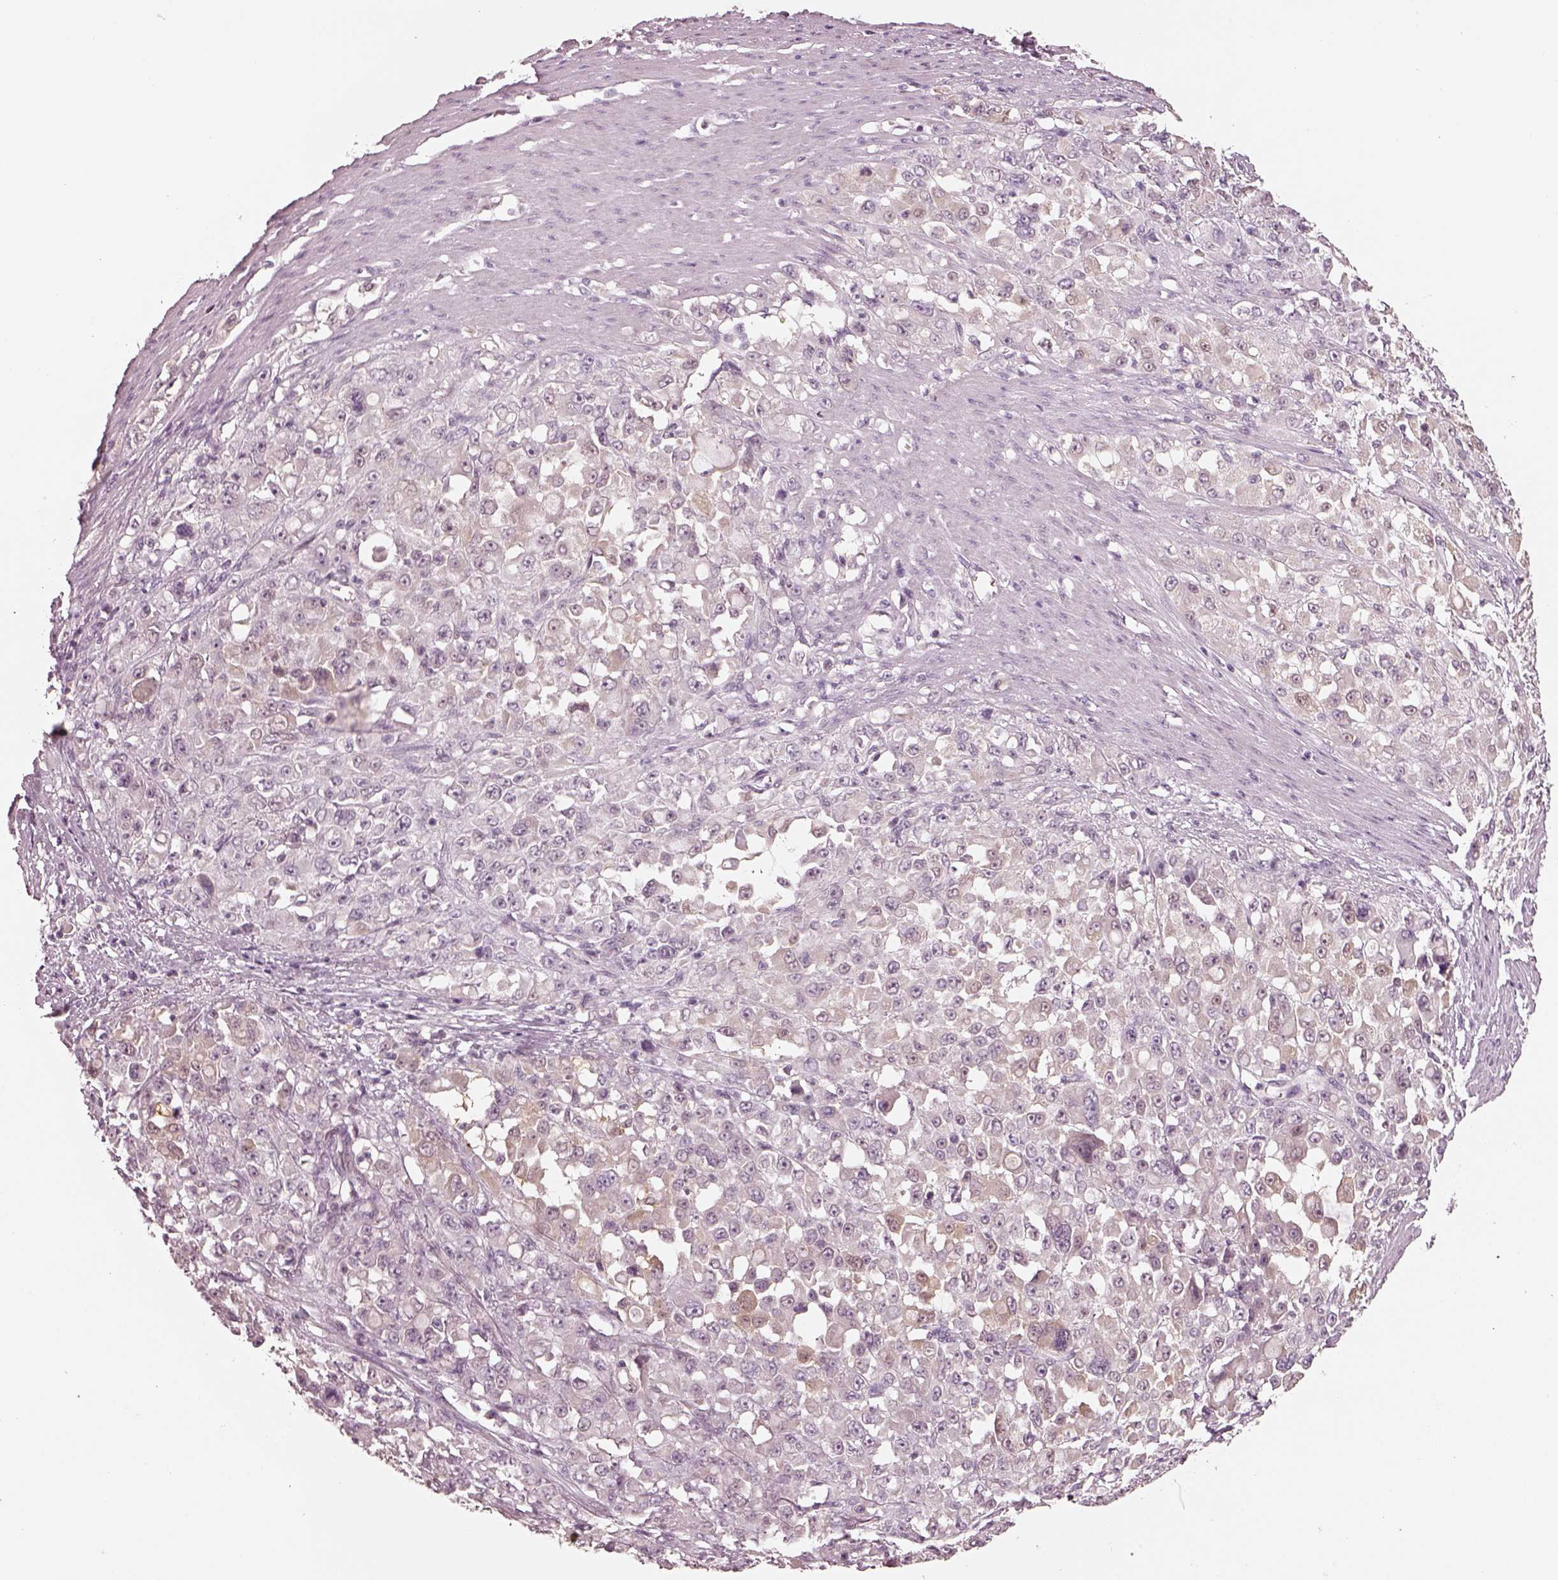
{"staining": {"intensity": "negative", "quantity": "none", "location": "none"}, "tissue": "stomach cancer", "cell_type": "Tumor cells", "image_type": "cancer", "snomed": [{"axis": "morphology", "description": "Adenocarcinoma, NOS"}, {"axis": "topography", "description": "Stomach"}], "caption": "This is an IHC micrograph of human stomach cancer. There is no expression in tumor cells.", "gene": "EGR4", "patient": {"sex": "female", "age": 76}}